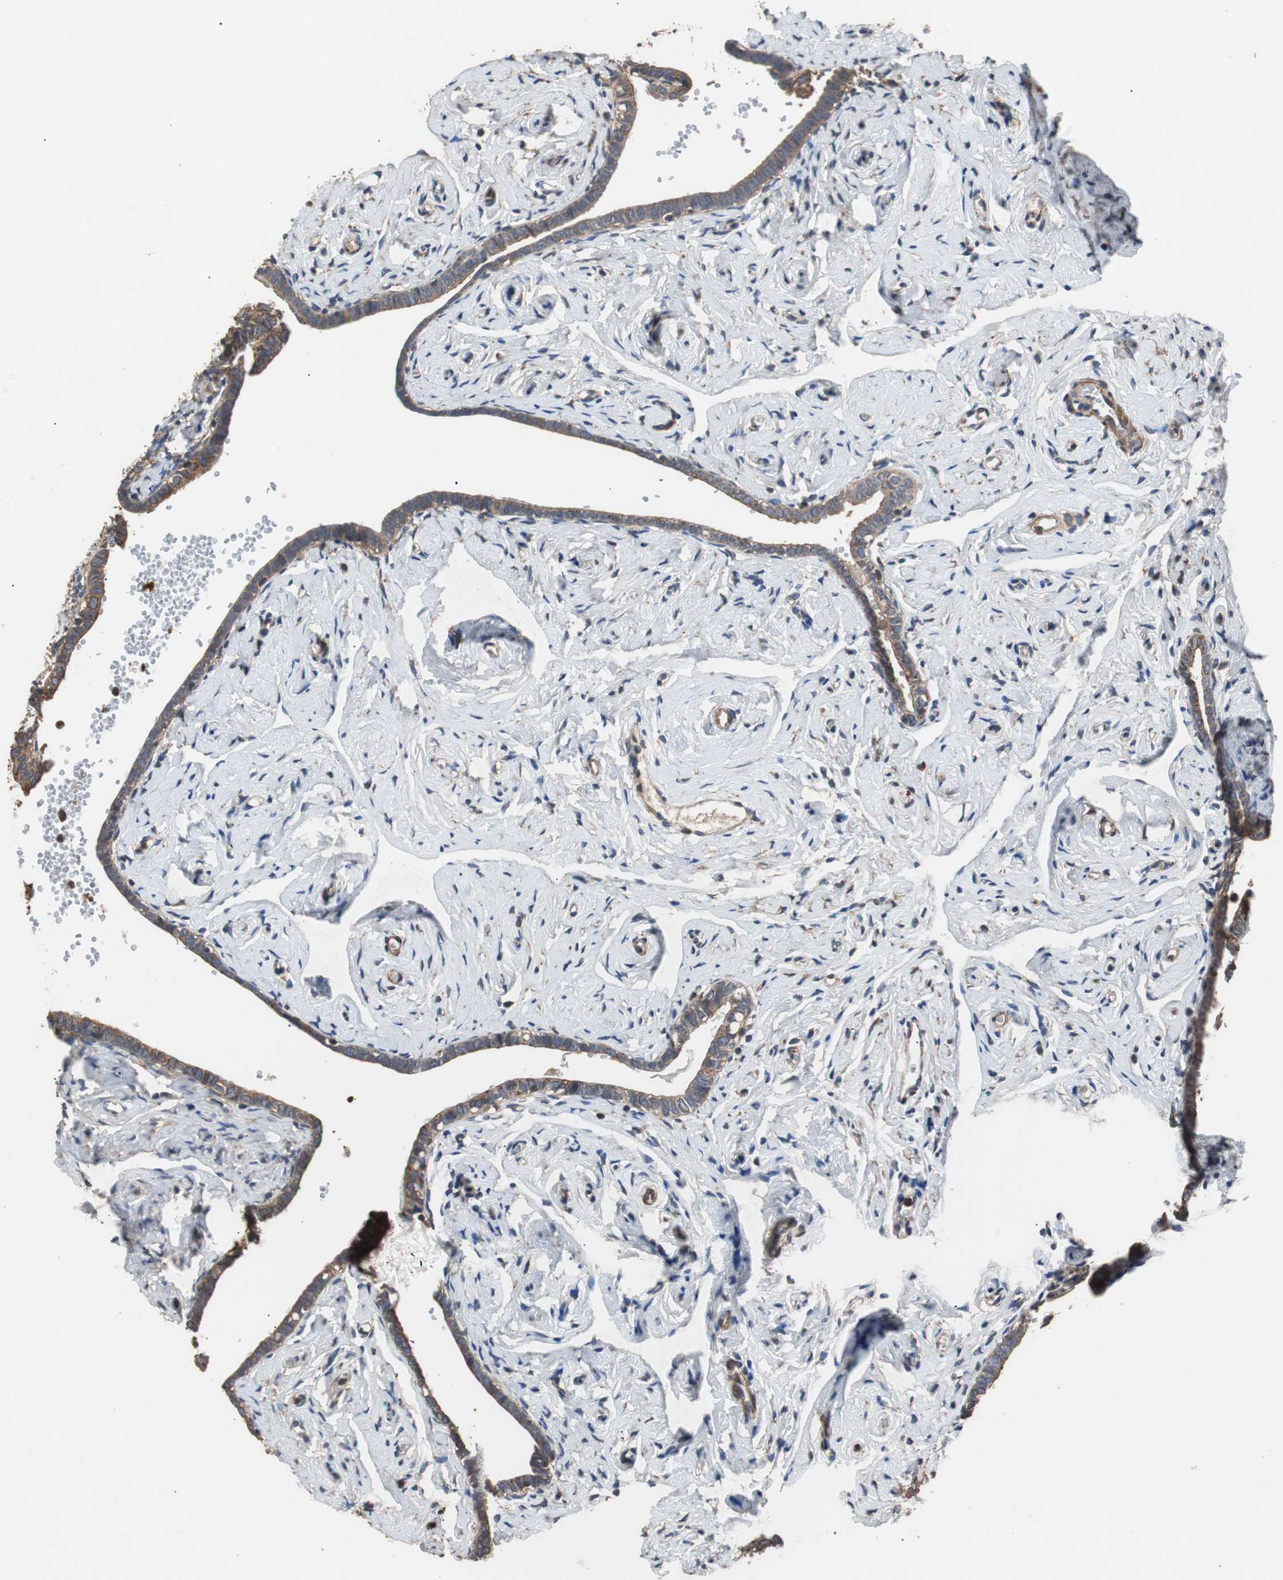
{"staining": {"intensity": "moderate", "quantity": ">75%", "location": "cytoplasmic/membranous"}, "tissue": "fallopian tube", "cell_type": "Glandular cells", "image_type": "normal", "snomed": [{"axis": "morphology", "description": "Normal tissue, NOS"}, {"axis": "topography", "description": "Fallopian tube"}], "caption": "The histopathology image reveals staining of normal fallopian tube, revealing moderate cytoplasmic/membranous protein staining (brown color) within glandular cells. The protein of interest is shown in brown color, while the nuclei are stained blue.", "gene": "PITRM1", "patient": {"sex": "female", "age": 71}}